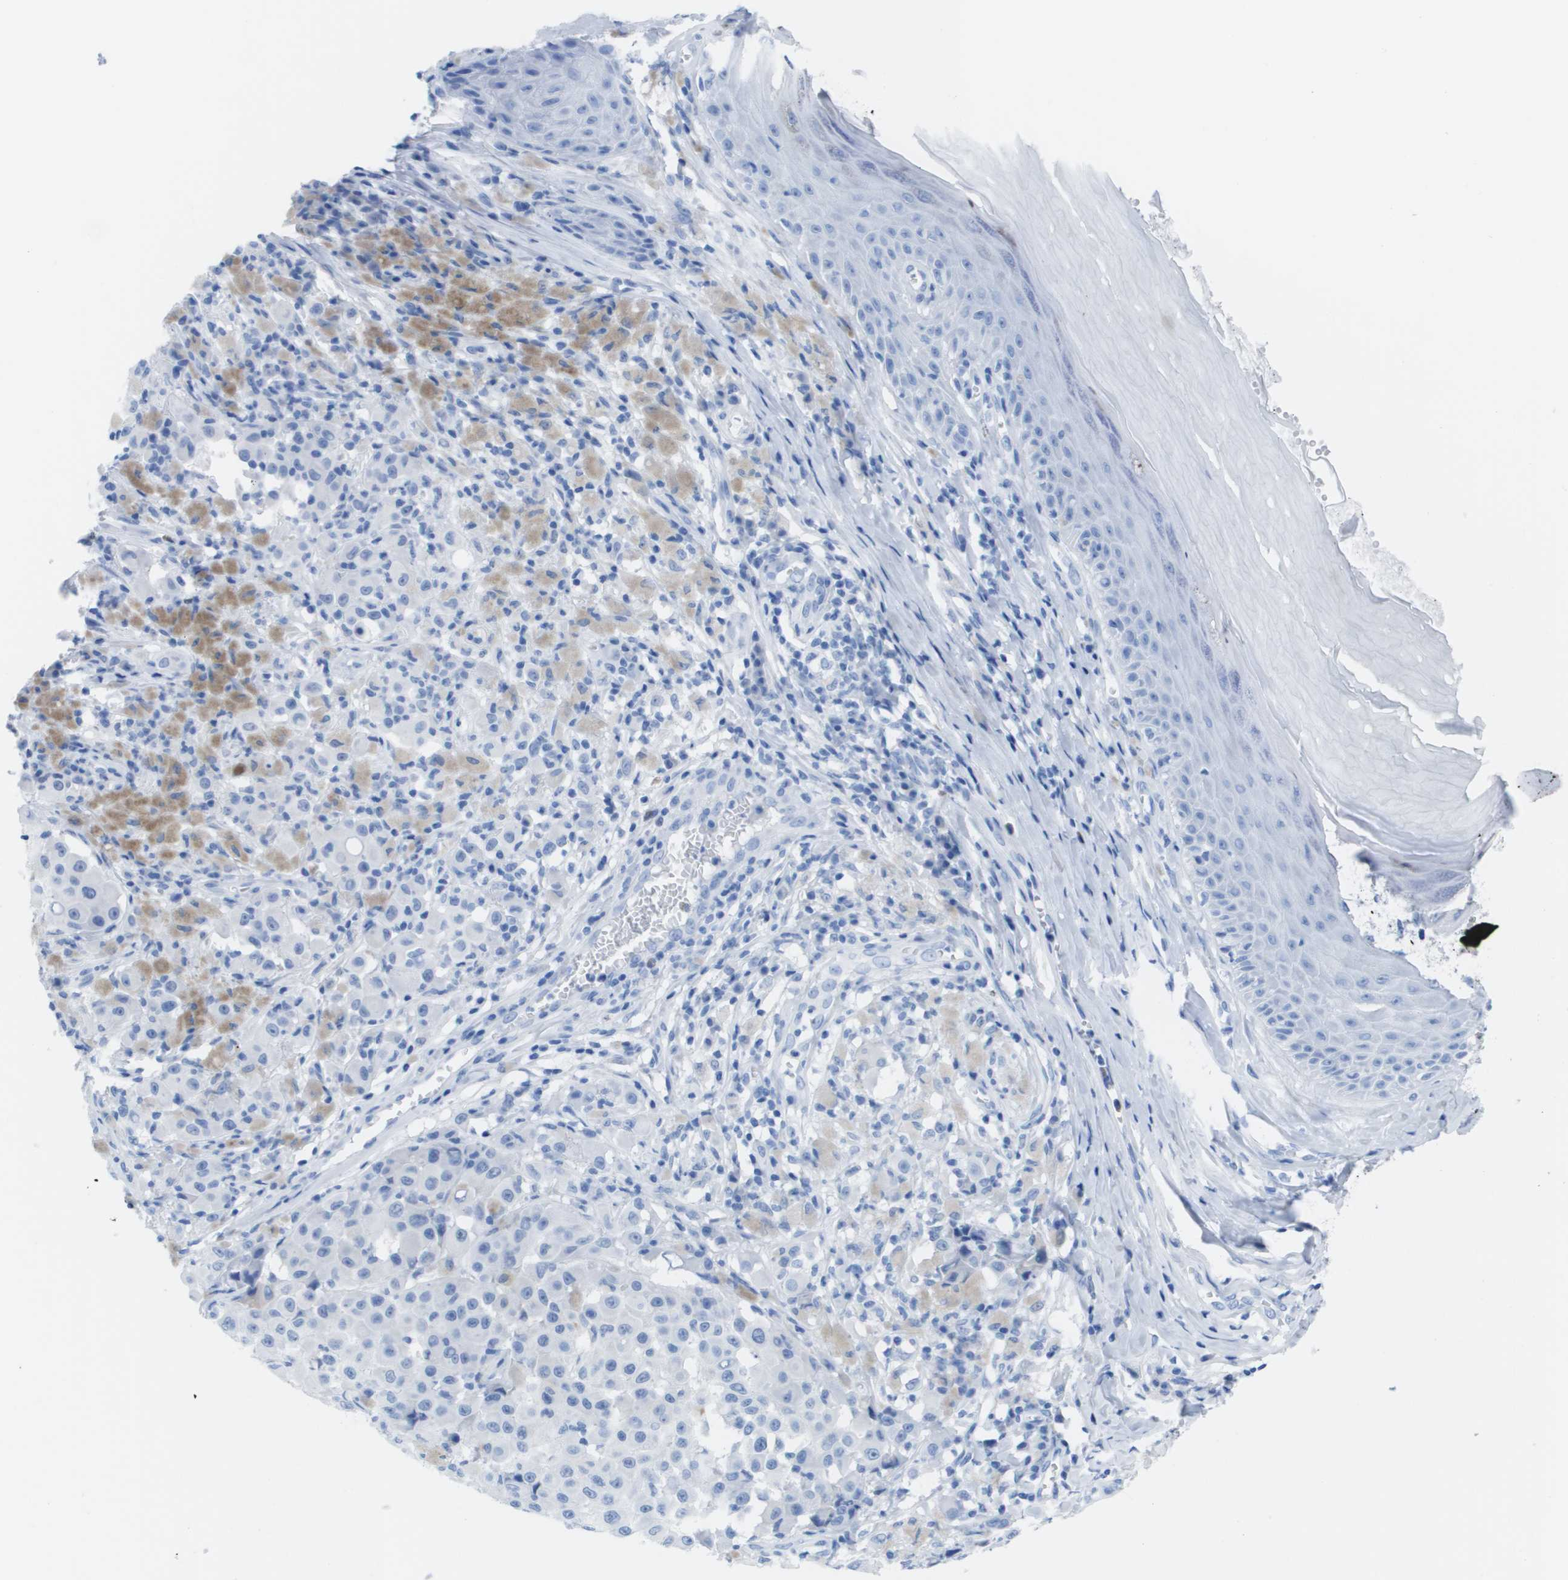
{"staining": {"intensity": "negative", "quantity": "none", "location": "none"}, "tissue": "melanoma", "cell_type": "Tumor cells", "image_type": "cancer", "snomed": [{"axis": "morphology", "description": "Malignant melanoma, NOS"}, {"axis": "topography", "description": "Skin"}], "caption": "Malignant melanoma was stained to show a protein in brown. There is no significant positivity in tumor cells.", "gene": "KCNA3", "patient": {"sex": "male", "age": 84}}